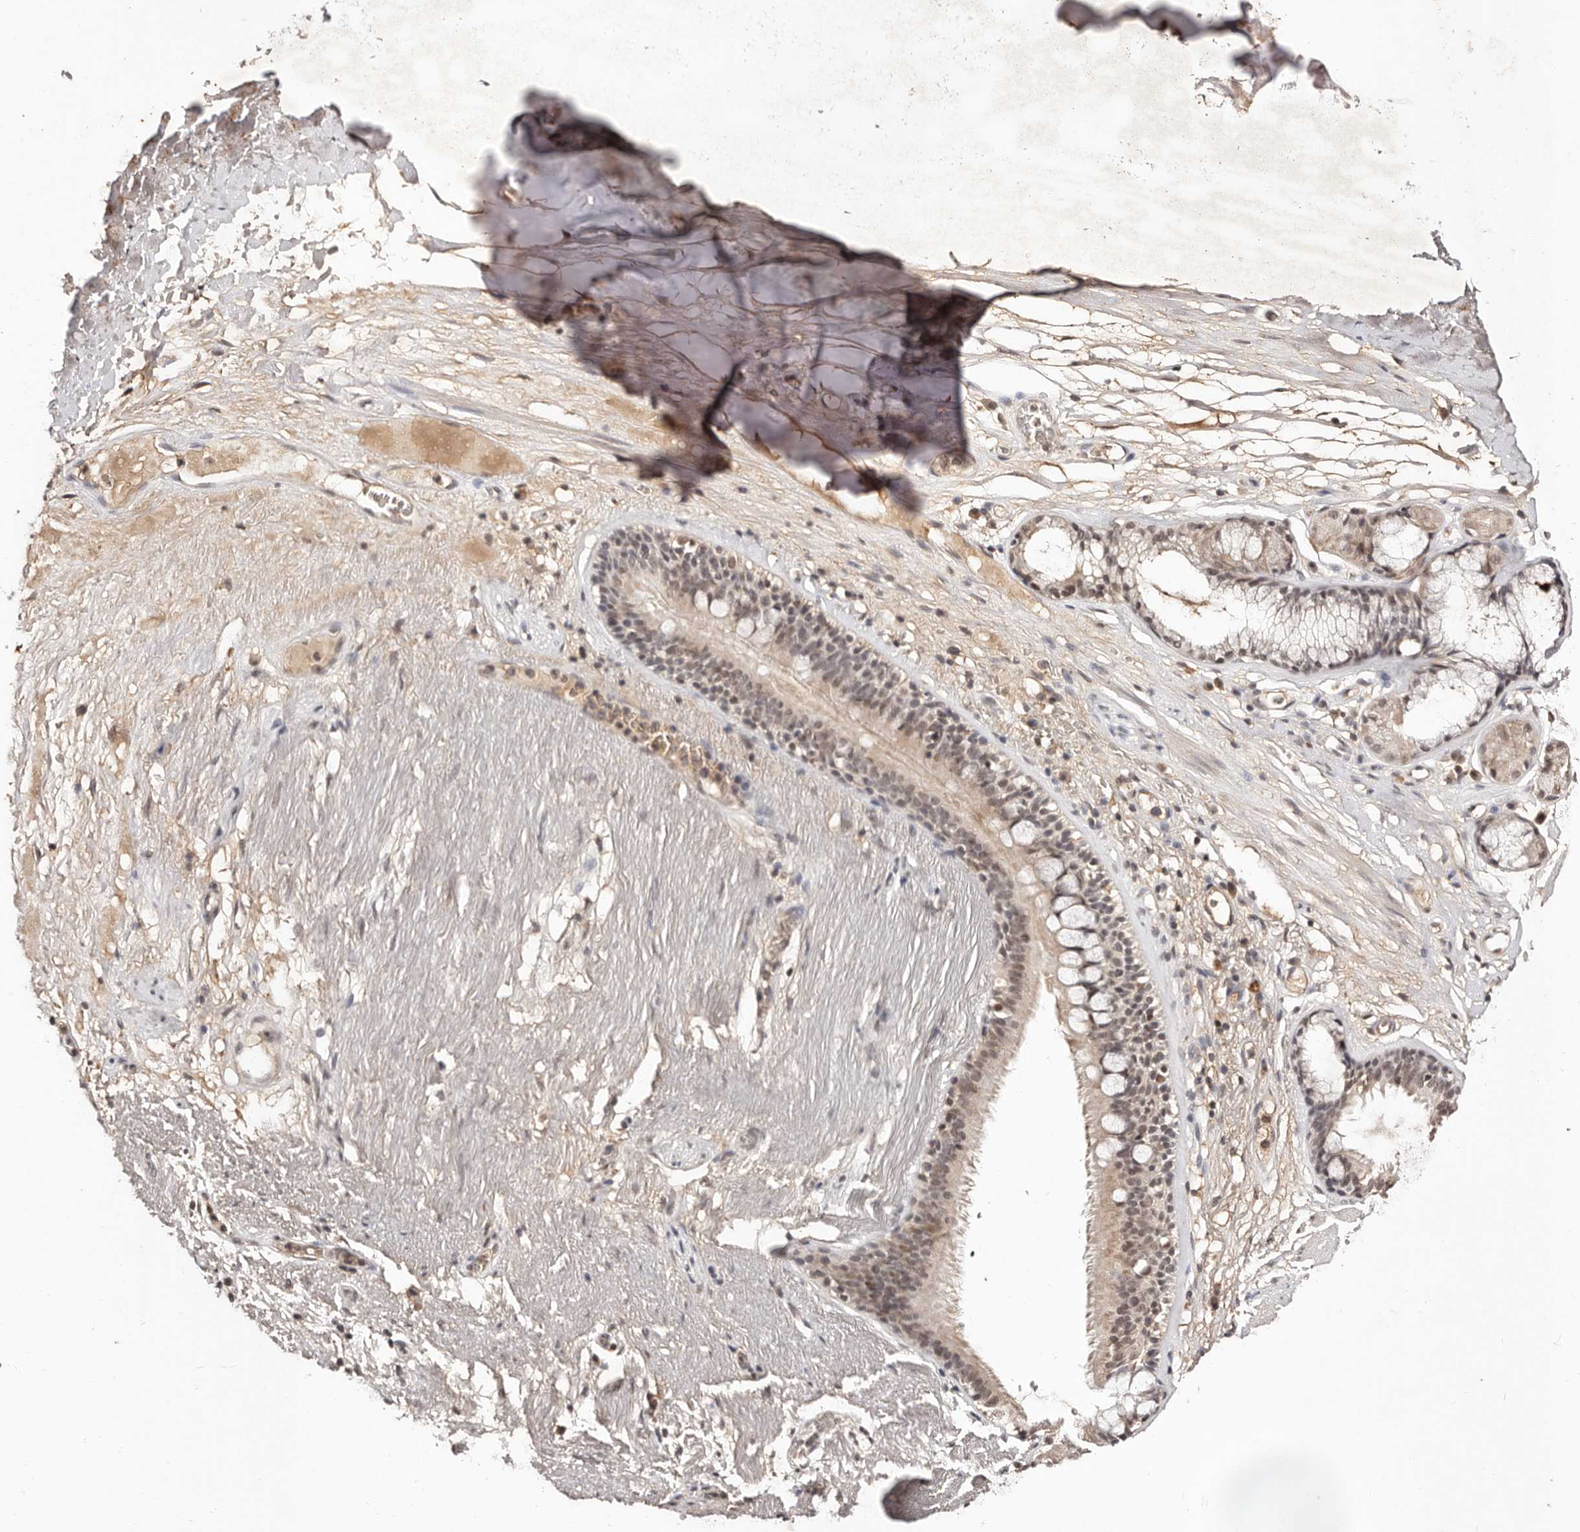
{"staining": {"intensity": "moderate", "quantity": ">75%", "location": "nuclear"}, "tissue": "adipose tissue", "cell_type": "Adipocytes", "image_type": "normal", "snomed": [{"axis": "morphology", "description": "Normal tissue, NOS"}, {"axis": "topography", "description": "Cartilage tissue"}], "caption": "IHC (DAB) staining of normal adipose tissue reveals moderate nuclear protein expression in about >75% of adipocytes. Immunohistochemistry stains the protein in brown and the nuclei are stained blue.", "gene": "BICRAL", "patient": {"sex": "female", "age": 63}}